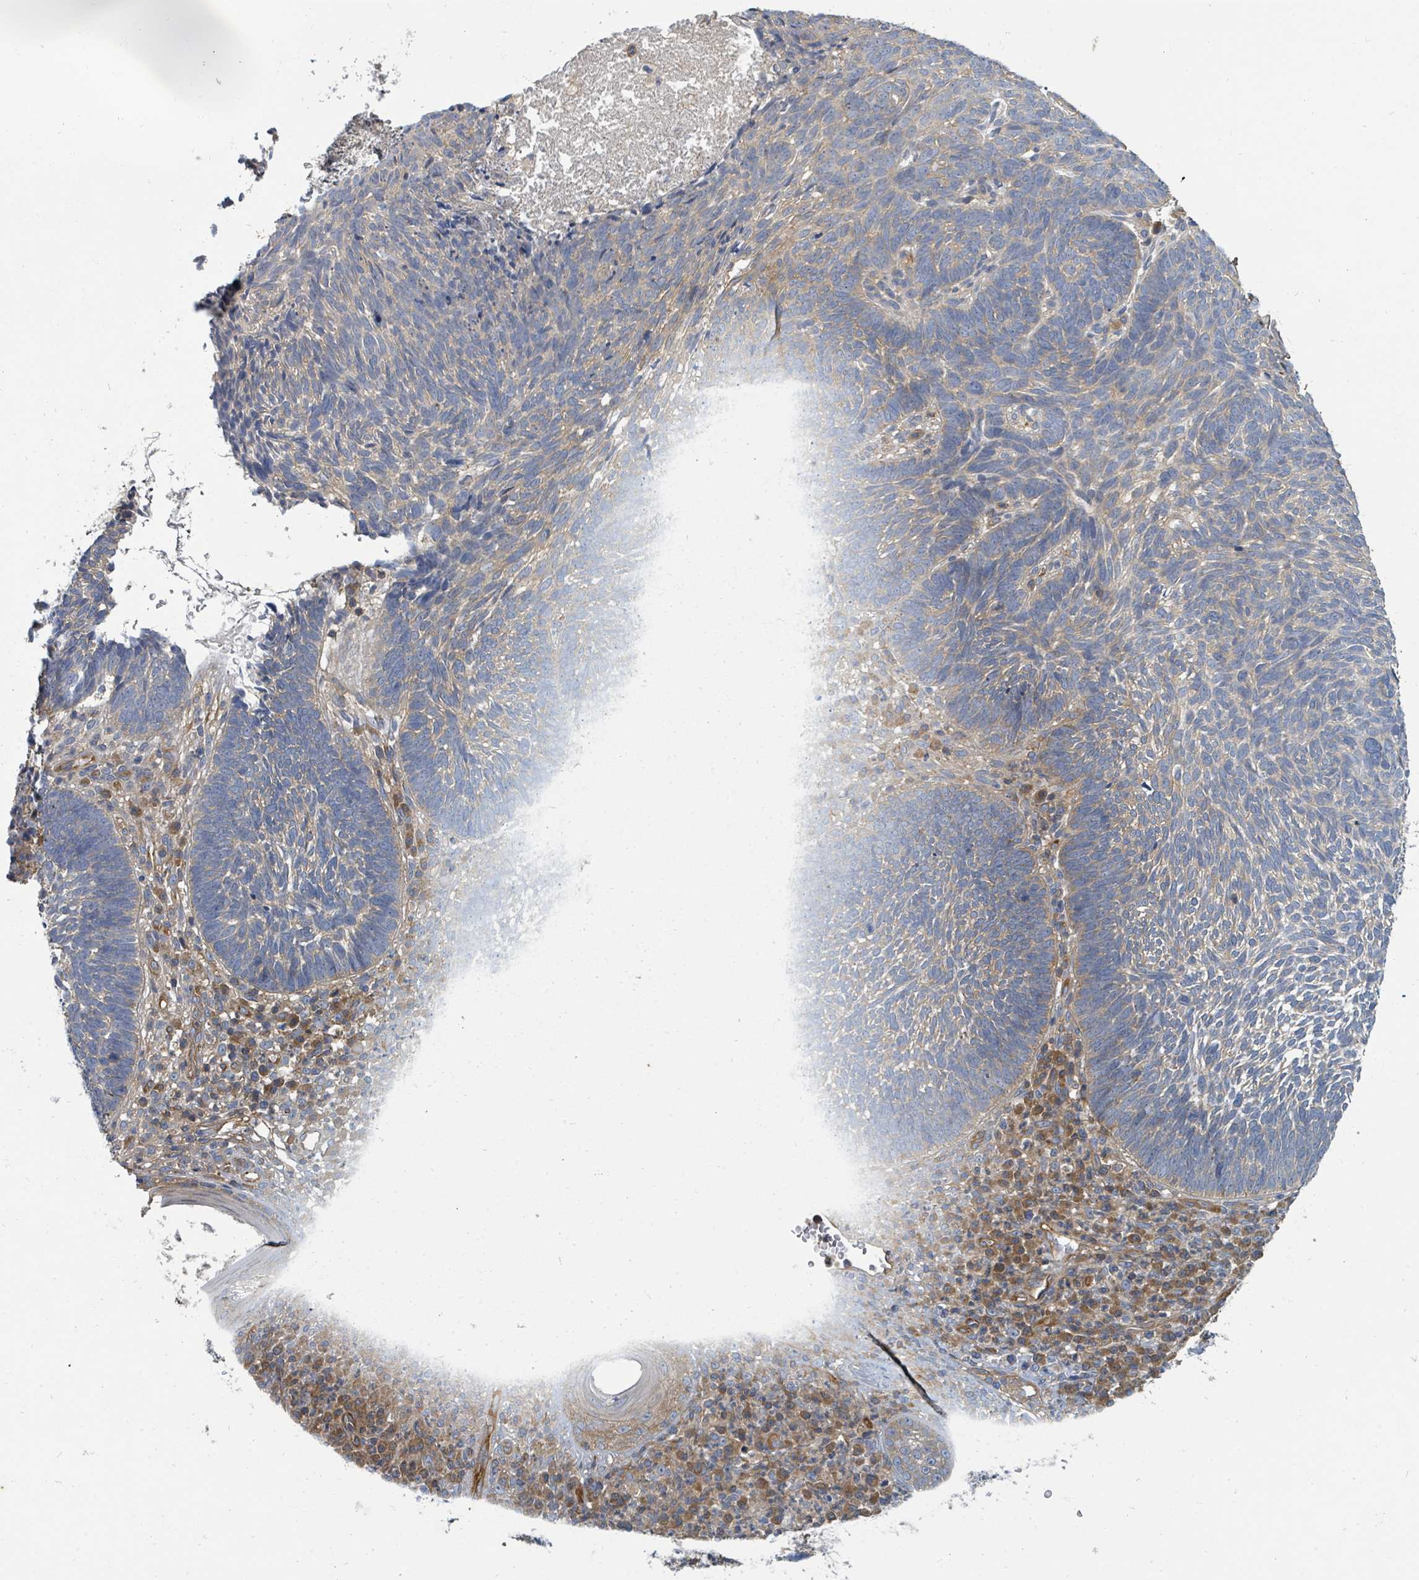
{"staining": {"intensity": "weak", "quantity": "<25%", "location": "cytoplasmic/membranous"}, "tissue": "skin cancer", "cell_type": "Tumor cells", "image_type": "cancer", "snomed": [{"axis": "morphology", "description": "Basal cell carcinoma"}, {"axis": "topography", "description": "Skin"}], "caption": "The photomicrograph reveals no staining of tumor cells in skin cancer (basal cell carcinoma). (DAB (3,3'-diaminobenzidine) immunohistochemistry, high magnification).", "gene": "BOLA2B", "patient": {"sex": "male", "age": 88}}